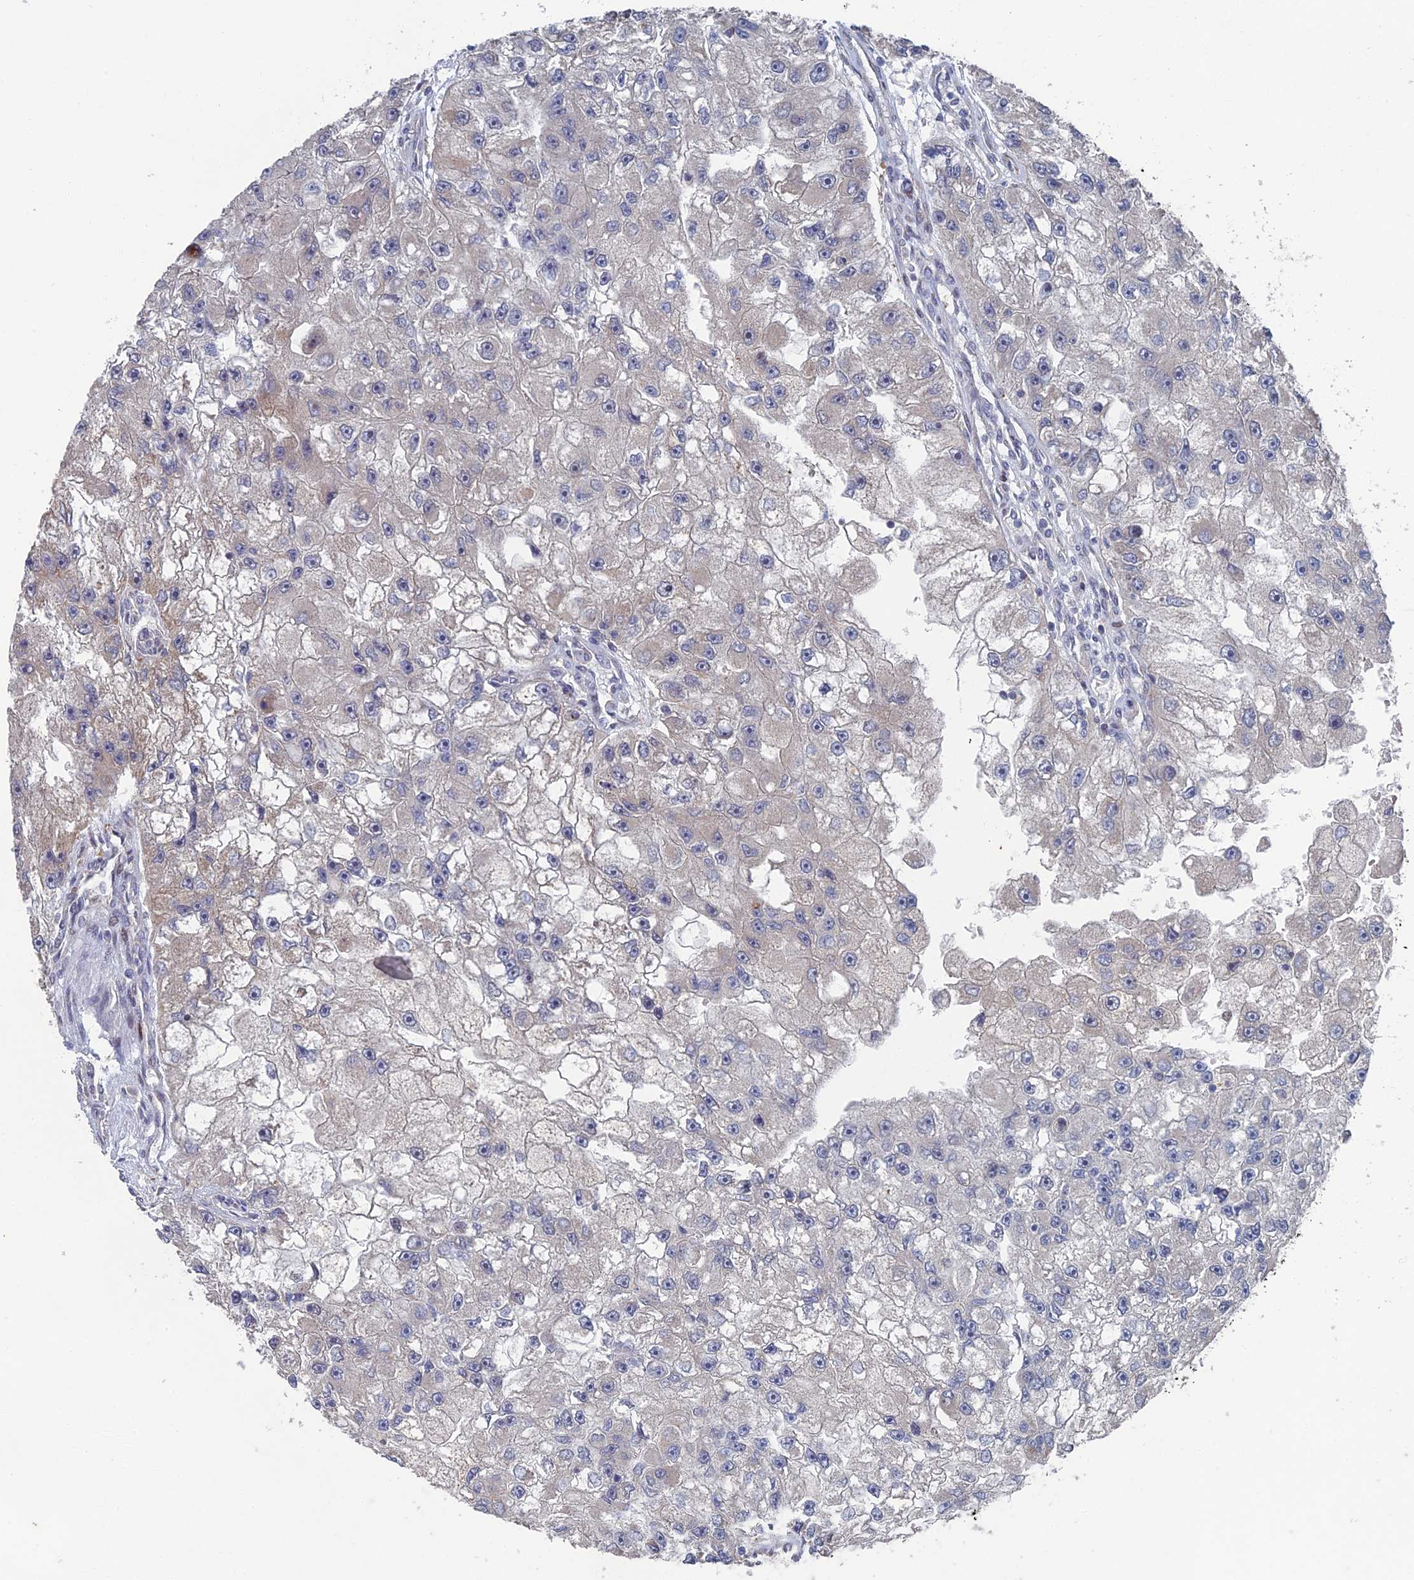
{"staining": {"intensity": "negative", "quantity": "none", "location": "none"}, "tissue": "renal cancer", "cell_type": "Tumor cells", "image_type": "cancer", "snomed": [{"axis": "morphology", "description": "Adenocarcinoma, NOS"}, {"axis": "topography", "description": "Kidney"}], "caption": "Immunohistochemical staining of human renal adenocarcinoma reveals no significant positivity in tumor cells.", "gene": "GTF2IRD1", "patient": {"sex": "male", "age": 63}}